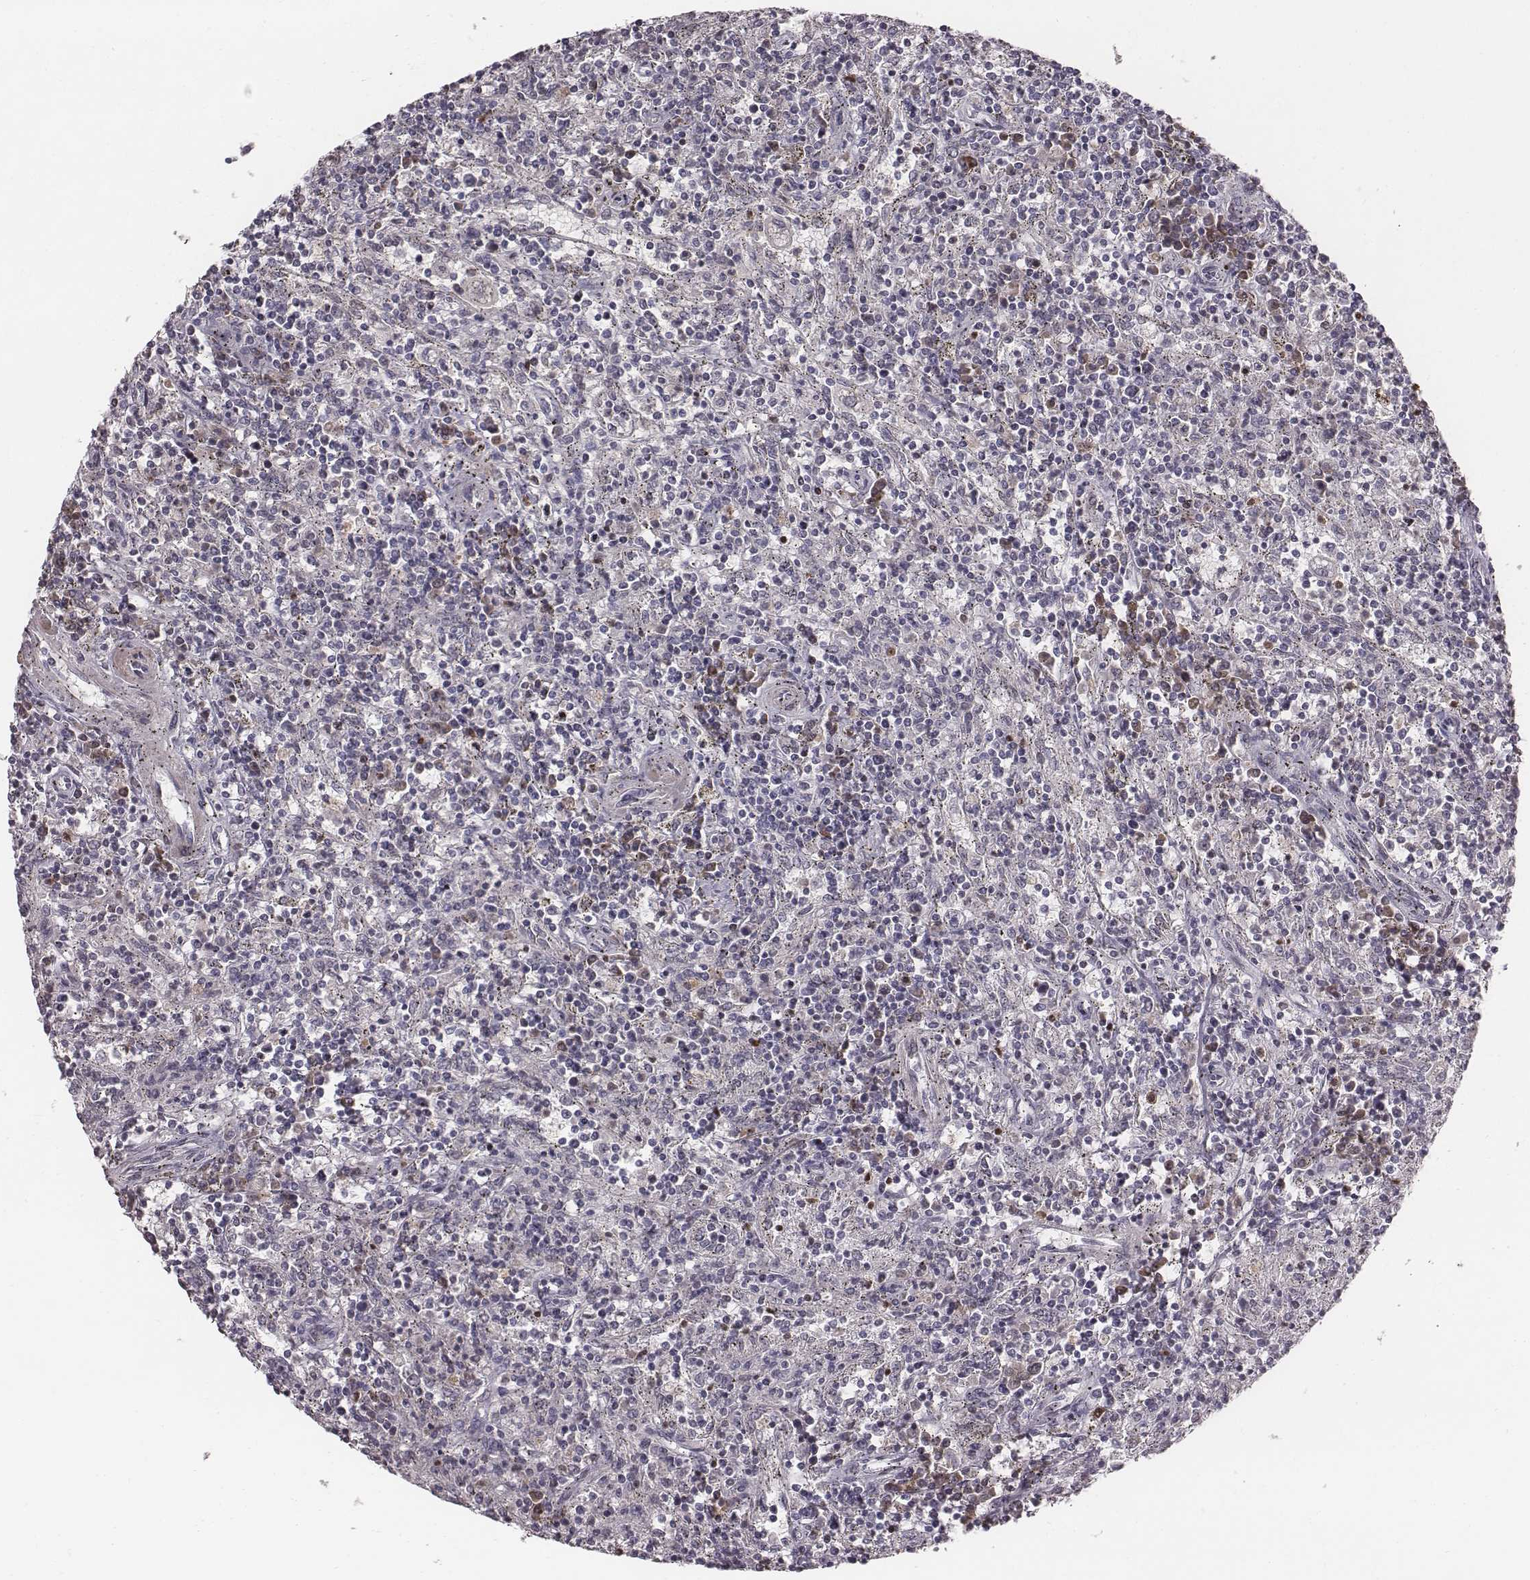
{"staining": {"intensity": "negative", "quantity": "none", "location": "none"}, "tissue": "lymphoma", "cell_type": "Tumor cells", "image_type": "cancer", "snomed": [{"axis": "morphology", "description": "Malignant lymphoma, non-Hodgkin's type, Low grade"}, {"axis": "topography", "description": "Spleen"}], "caption": "Immunohistochemistry (IHC) image of neoplastic tissue: malignant lymphoma, non-Hodgkin's type (low-grade) stained with DAB (3,3'-diaminobenzidine) reveals no significant protein positivity in tumor cells.", "gene": "NDC1", "patient": {"sex": "male", "age": 62}}